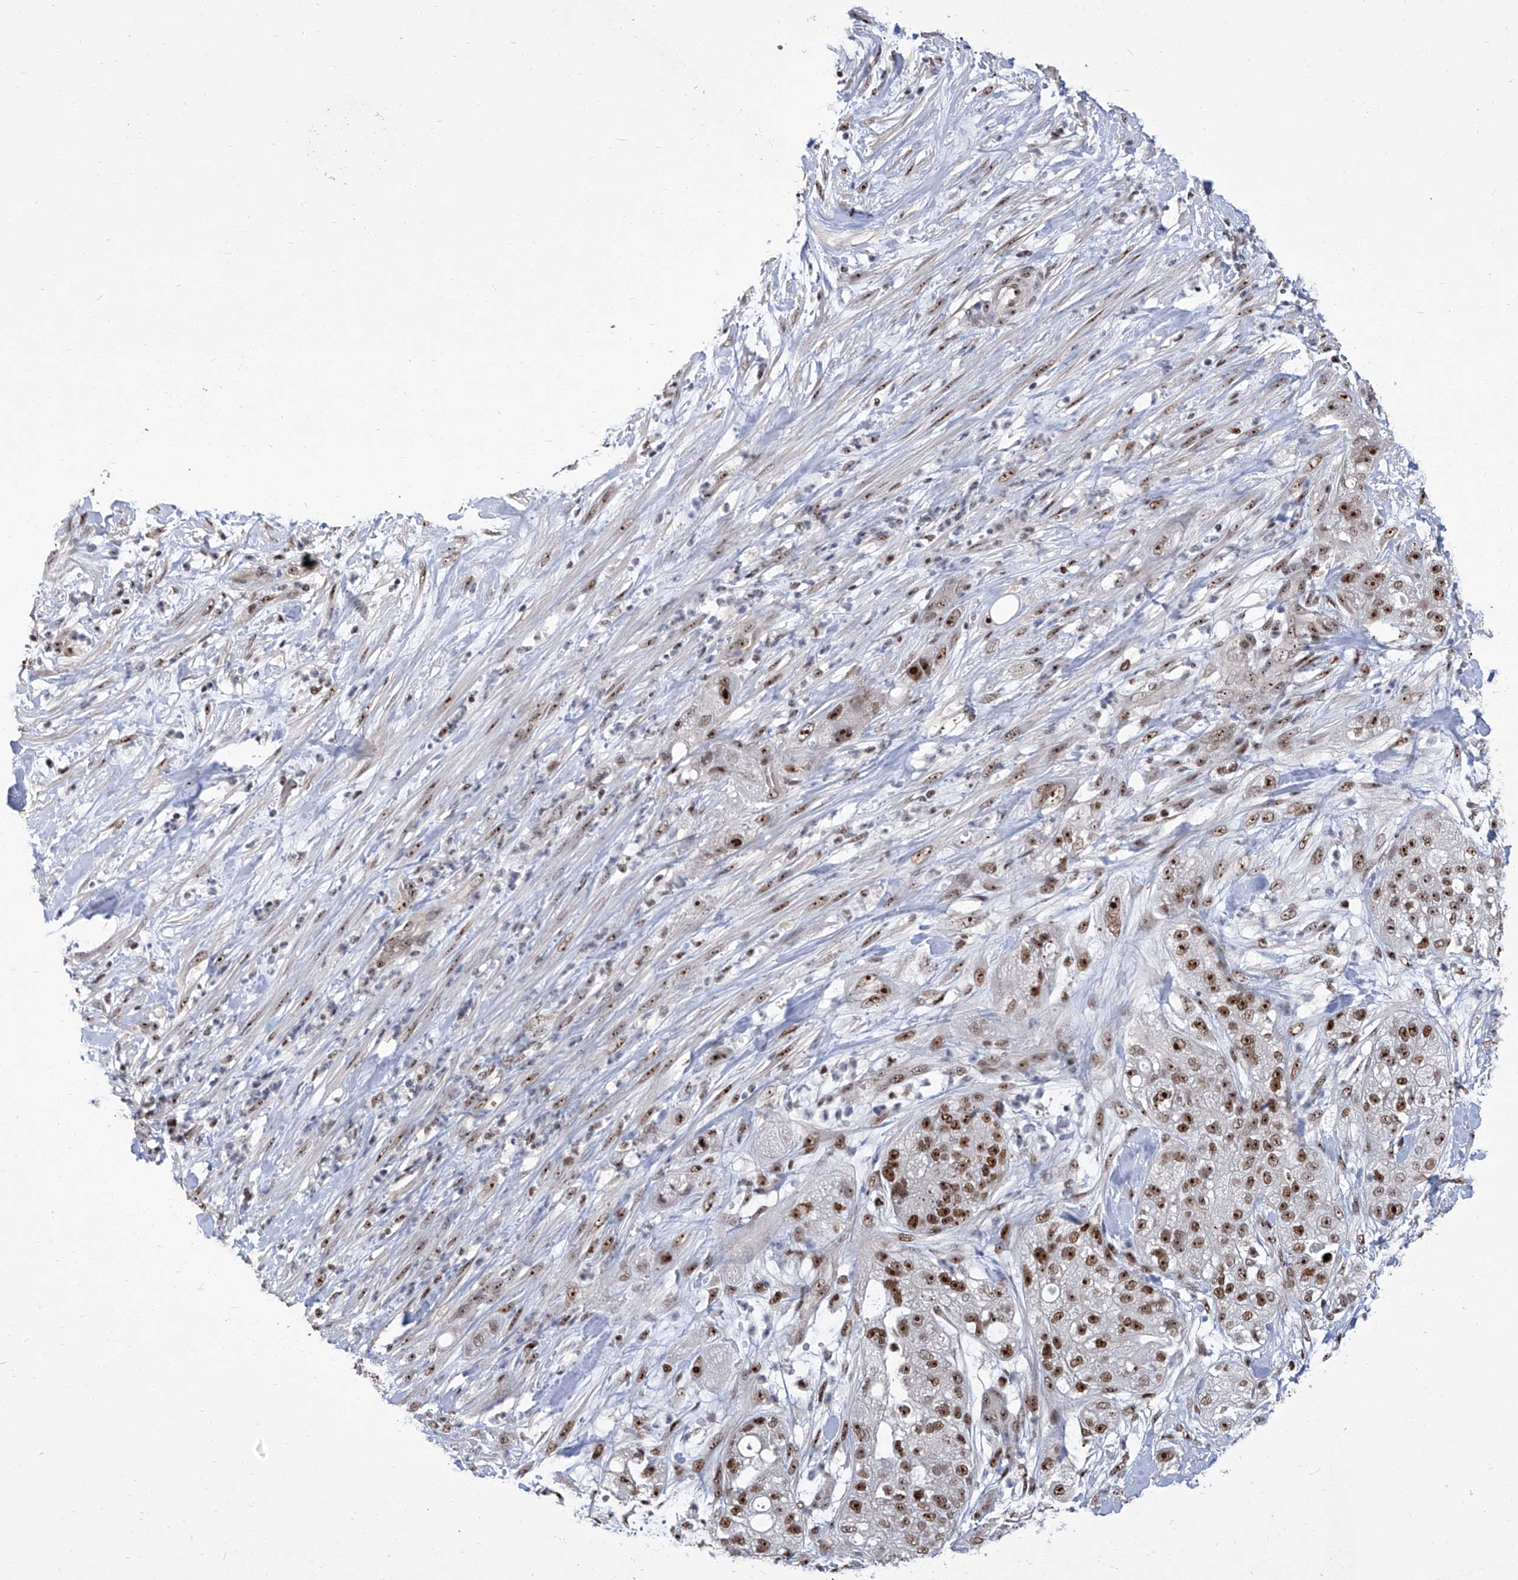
{"staining": {"intensity": "strong", "quantity": ">75%", "location": "nuclear"}, "tissue": "pancreatic cancer", "cell_type": "Tumor cells", "image_type": "cancer", "snomed": [{"axis": "morphology", "description": "Adenocarcinoma, NOS"}, {"axis": "topography", "description": "Pancreas"}], "caption": "Tumor cells reveal high levels of strong nuclear staining in approximately >75% of cells in human pancreatic cancer.", "gene": "CMTR1", "patient": {"sex": "female", "age": 78}}